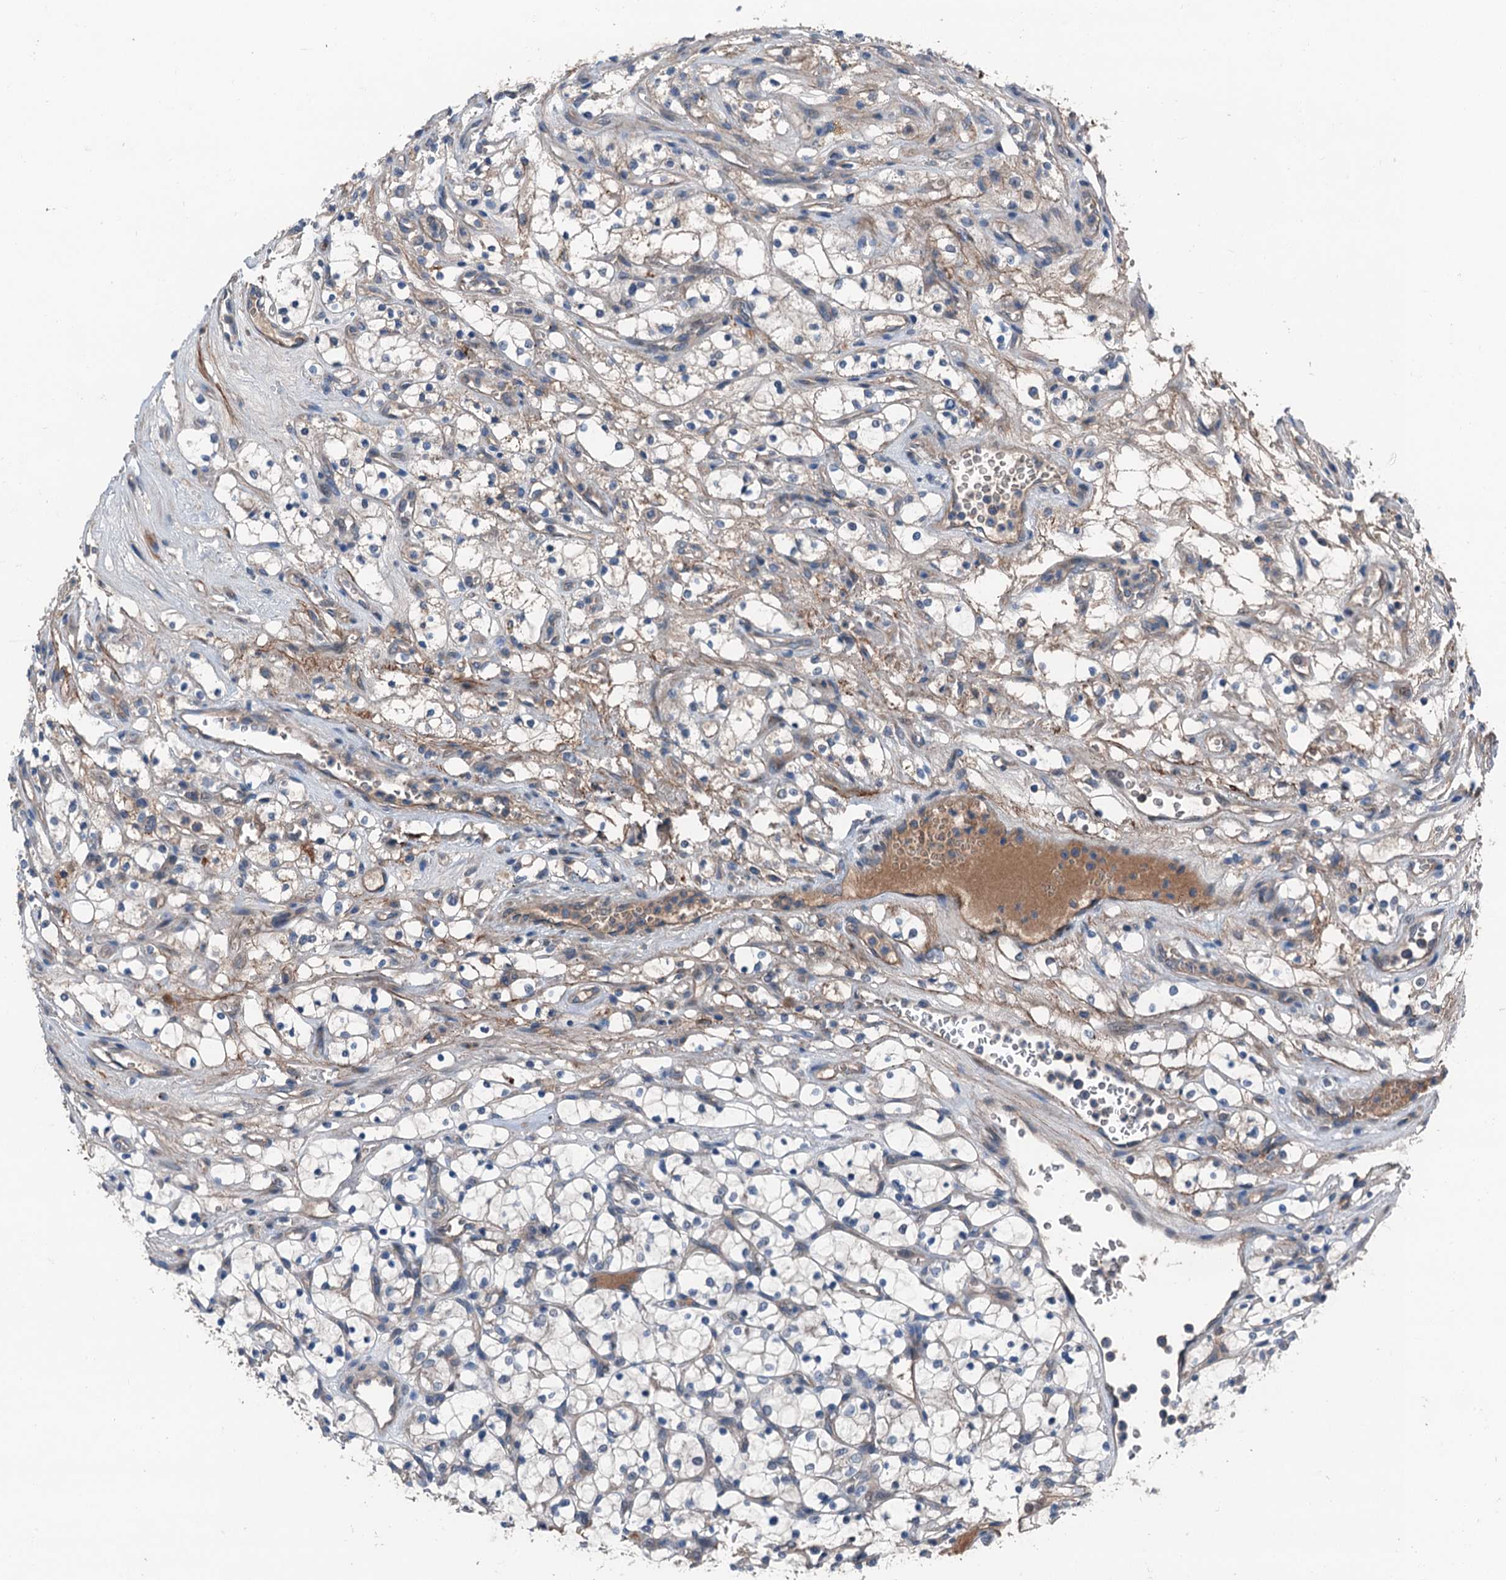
{"staining": {"intensity": "weak", "quantity": "<25%", "location": "cytoplasmic/membranous"}, "tissue": "renal cancer", "cell_type": "Tumor cells", "image_type": "cancer", "snomed": [{"axis": "morphology", "description": "Adenocarcinoma, NOS"}, {"axis": "topography", "description": "Kidney"}], "caption": "A histopathology image of renal adenocarcinoma stained for a protein reveals no brown staining in tumor cells.", "gene": "SLC2A10", "patient": {"sex": "female", "age": 69}}